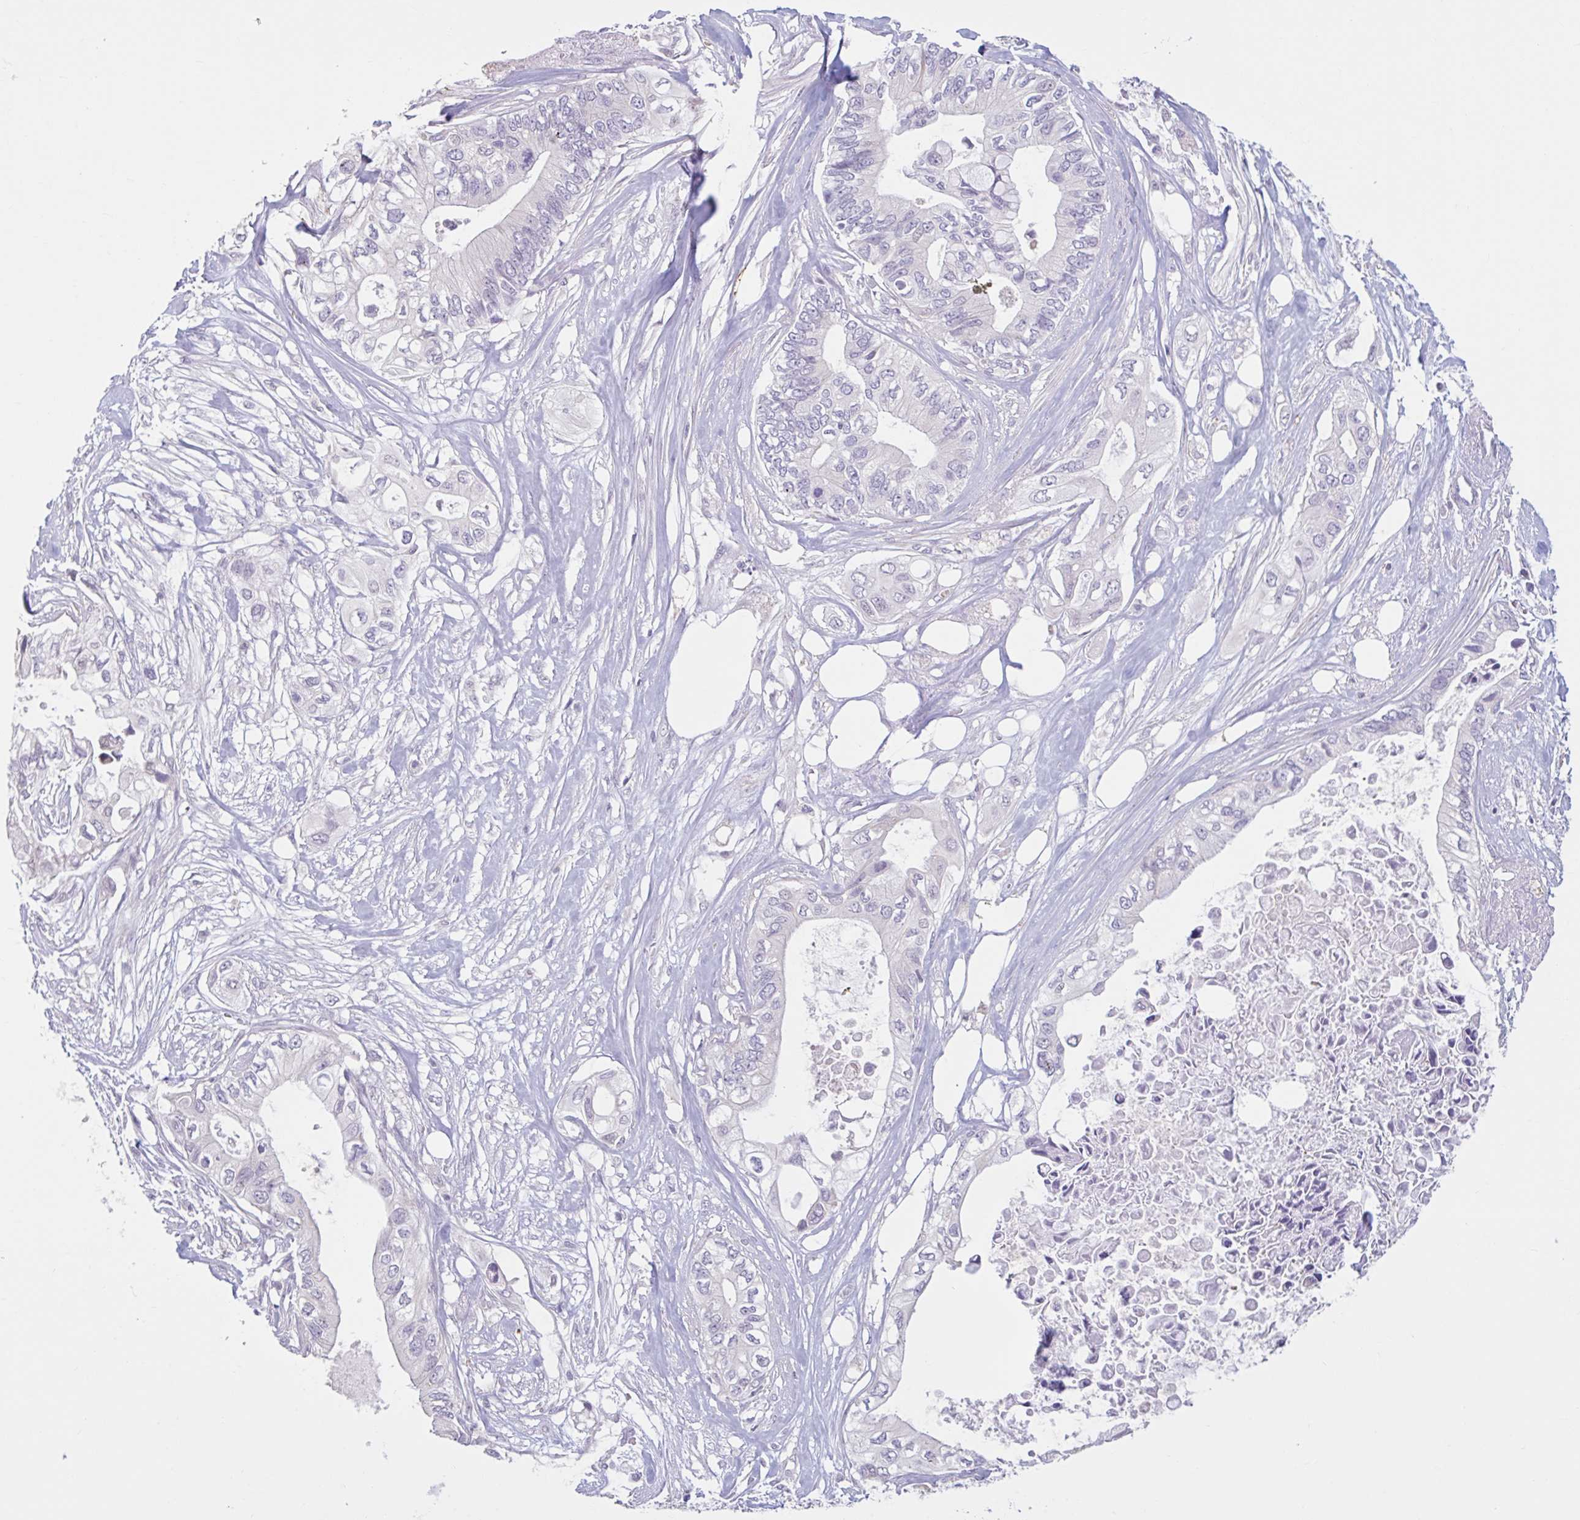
{"staining": {"intensity": "negative", "quantity": "none", "location": "none"}, "tissue": "pancreatic cancer", "cell_type": "Tumor cells", "image_type": "cancer", "snomed": [{"axis": "morphology", "description": "Adenocarcinoma, NOS"}, {"axis": "topography", "description": "Pancreas"}], "caption": "The image shows no staining of tumor cells in pancreatic cancer.", "gene": "CDH19", "patient": {"sex": "female", "age": 63}}